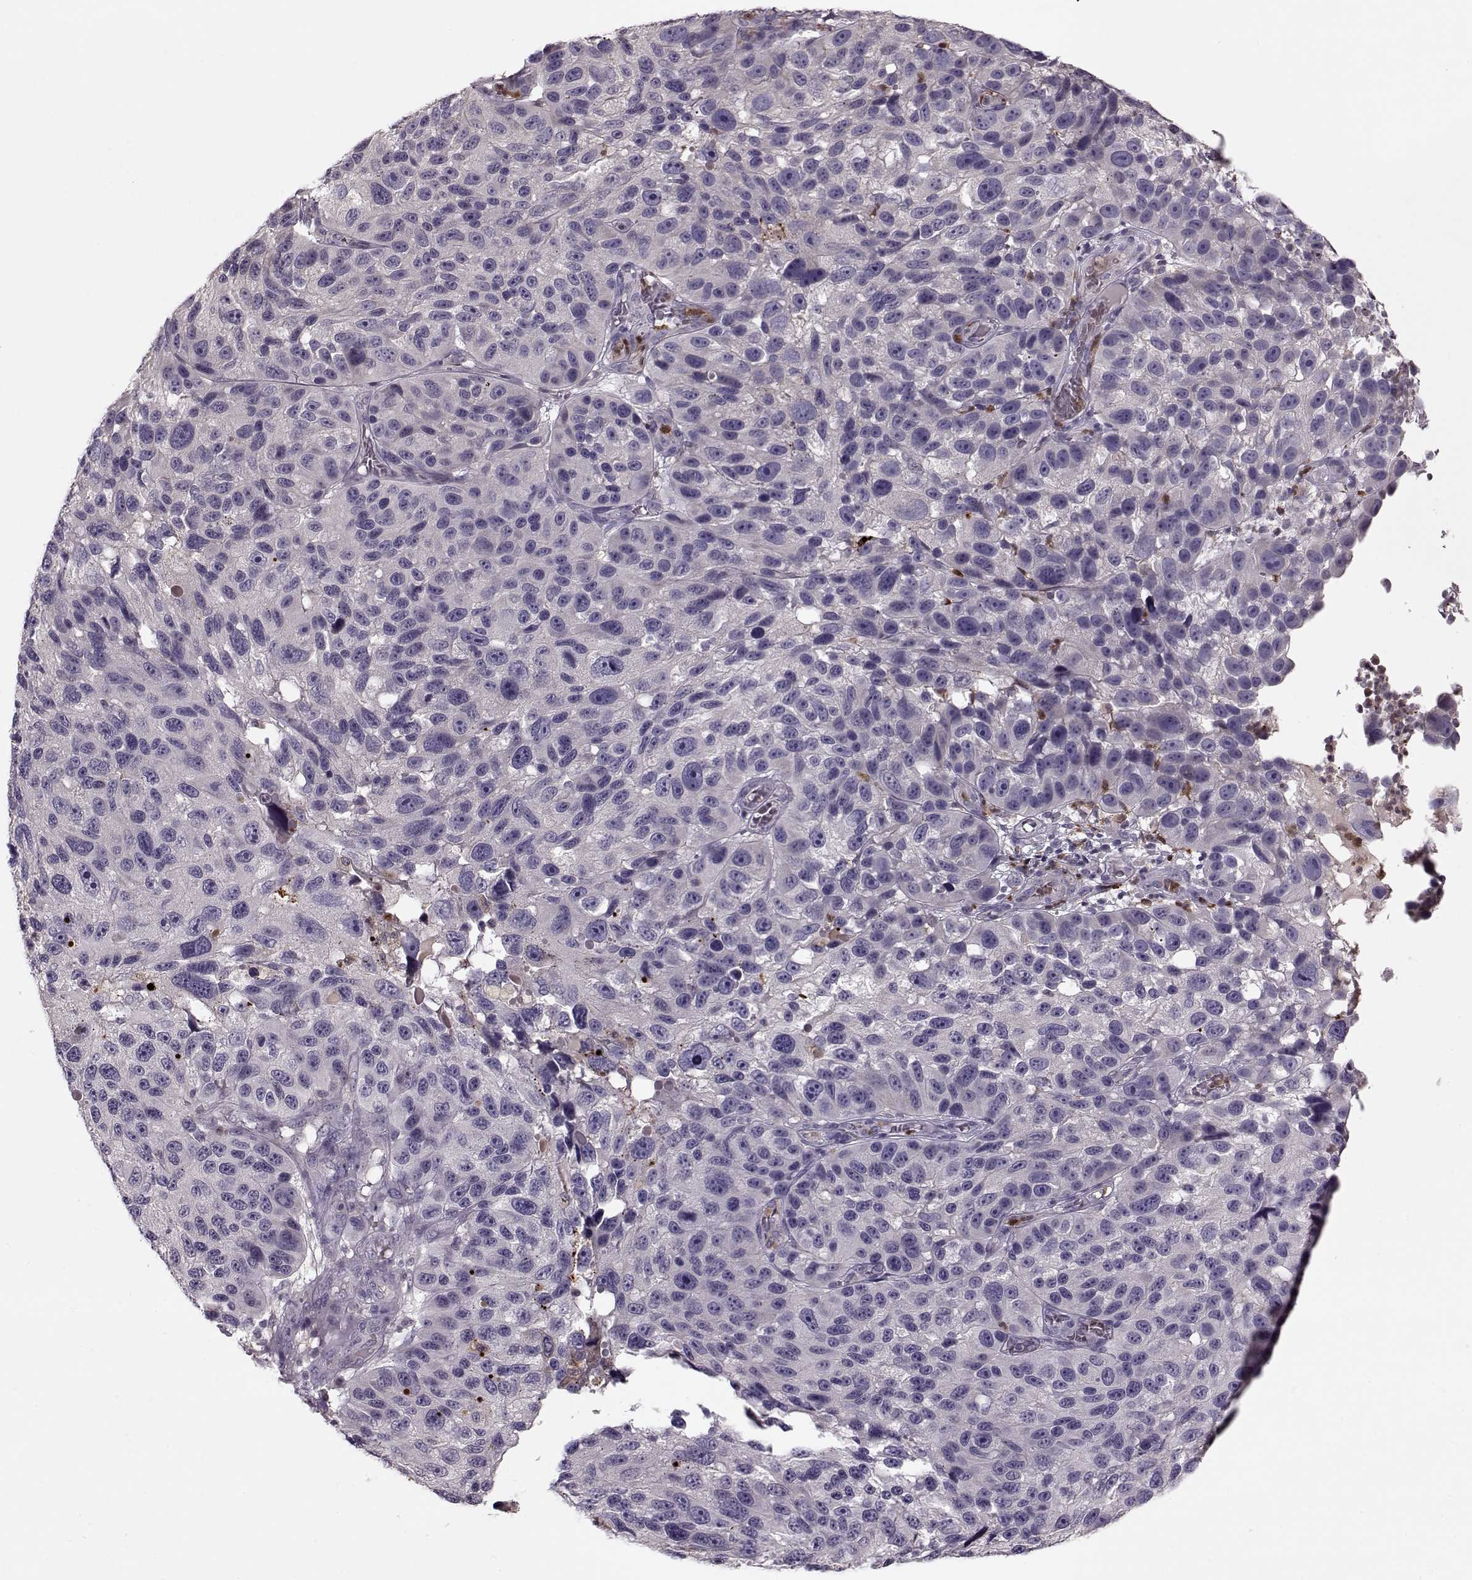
{"staining": {"intensity": "negative", "quantity": "none", "location": "none"}, "tissue": "melanoma", "cell_type": "Tumor cells", "image_type": "cancer", "snomed": [{"axis": "morphology", "description": "Malignant melanoma, NOS"}, {"axis": "topography", "description": "Skin"}], "caption": "Melanoma stained for a protein using immunohistochemistry (IHC) displays no expression tumor cells.", "gene": "ACOT11", "patient": {"sex": "male", "age": 53}}